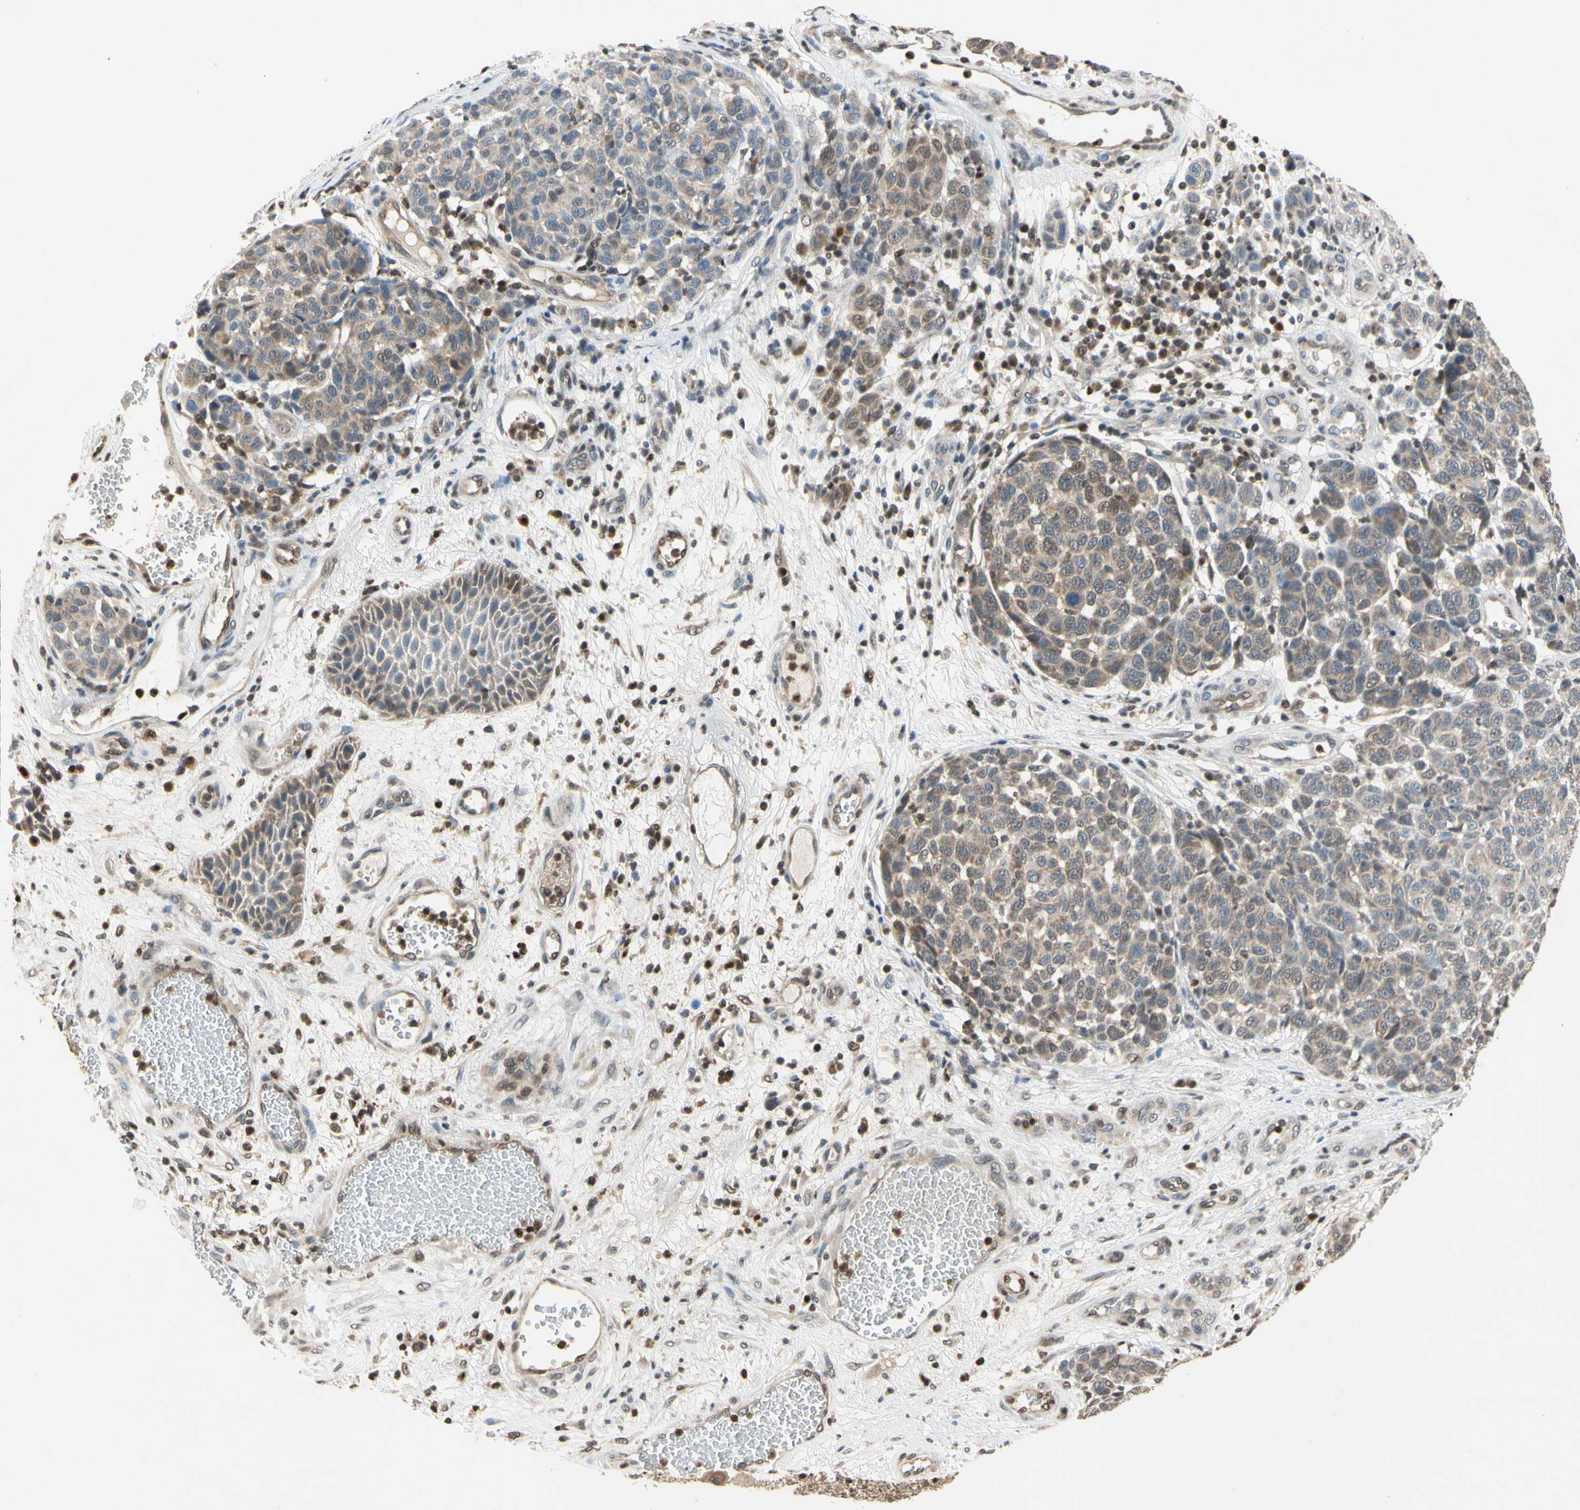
{"staining": {"intensity": "weak", "quantity": ">75%", "location": "cytoplasmic/membranous"}, "tissue": "melanoma", "cell_type": "Tumor cells", "image_type": "cancer", "snomed": [{"axis": "morphology", "description": "Malignant melanoma, NOS"}, {"axis": "topography", "description": "Skin"}], "caption": "Immunohistochemistry (IHC) of melanoma displays low levels of weak cytoplasmic/membranous positivity in approximately >75% of tumor cells.", "gene": "GSR", "patient": {"sex": "male", "age": 59}}